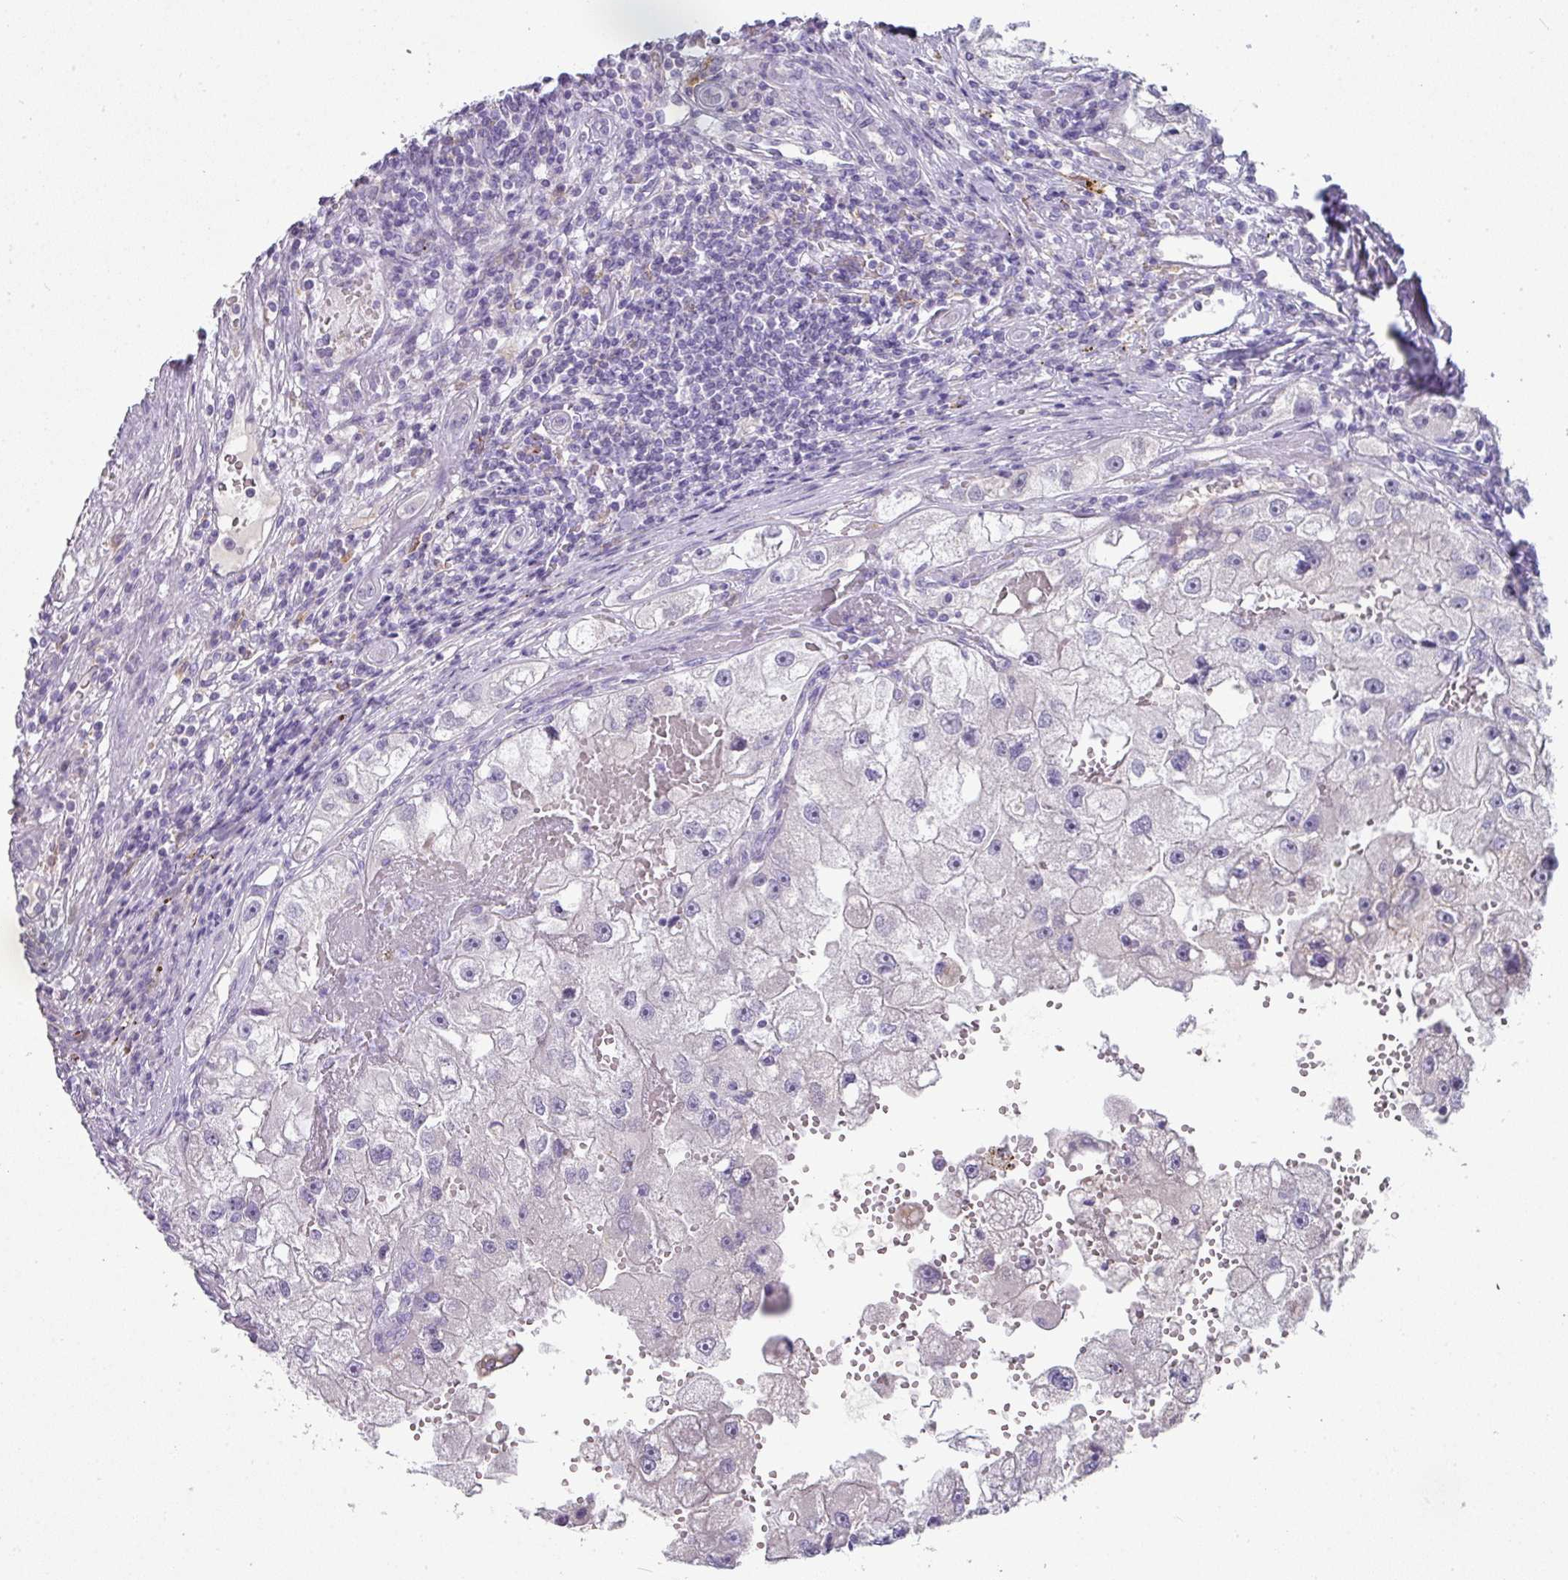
{"staining": {"intensity": "negative", "quantity": "none", "location": "none"}, "tissue": "renal cancer", "cell_type": "Tumor cells", "image_type": "cancer", "snomed": [{"axis": "morphology", "description": "Adenocarcinoma, NOS"}, {"axis": "topography", "description": "Kidney"}], "caption": "This is a histopathology image of IHC staining of renal adenocarcinoma, which shows no expression in tumor cells. (IHC, brightfield microscopy, high magnification).", "gene": "FGF17", "patient": {"sex": "male", "age": 63}}